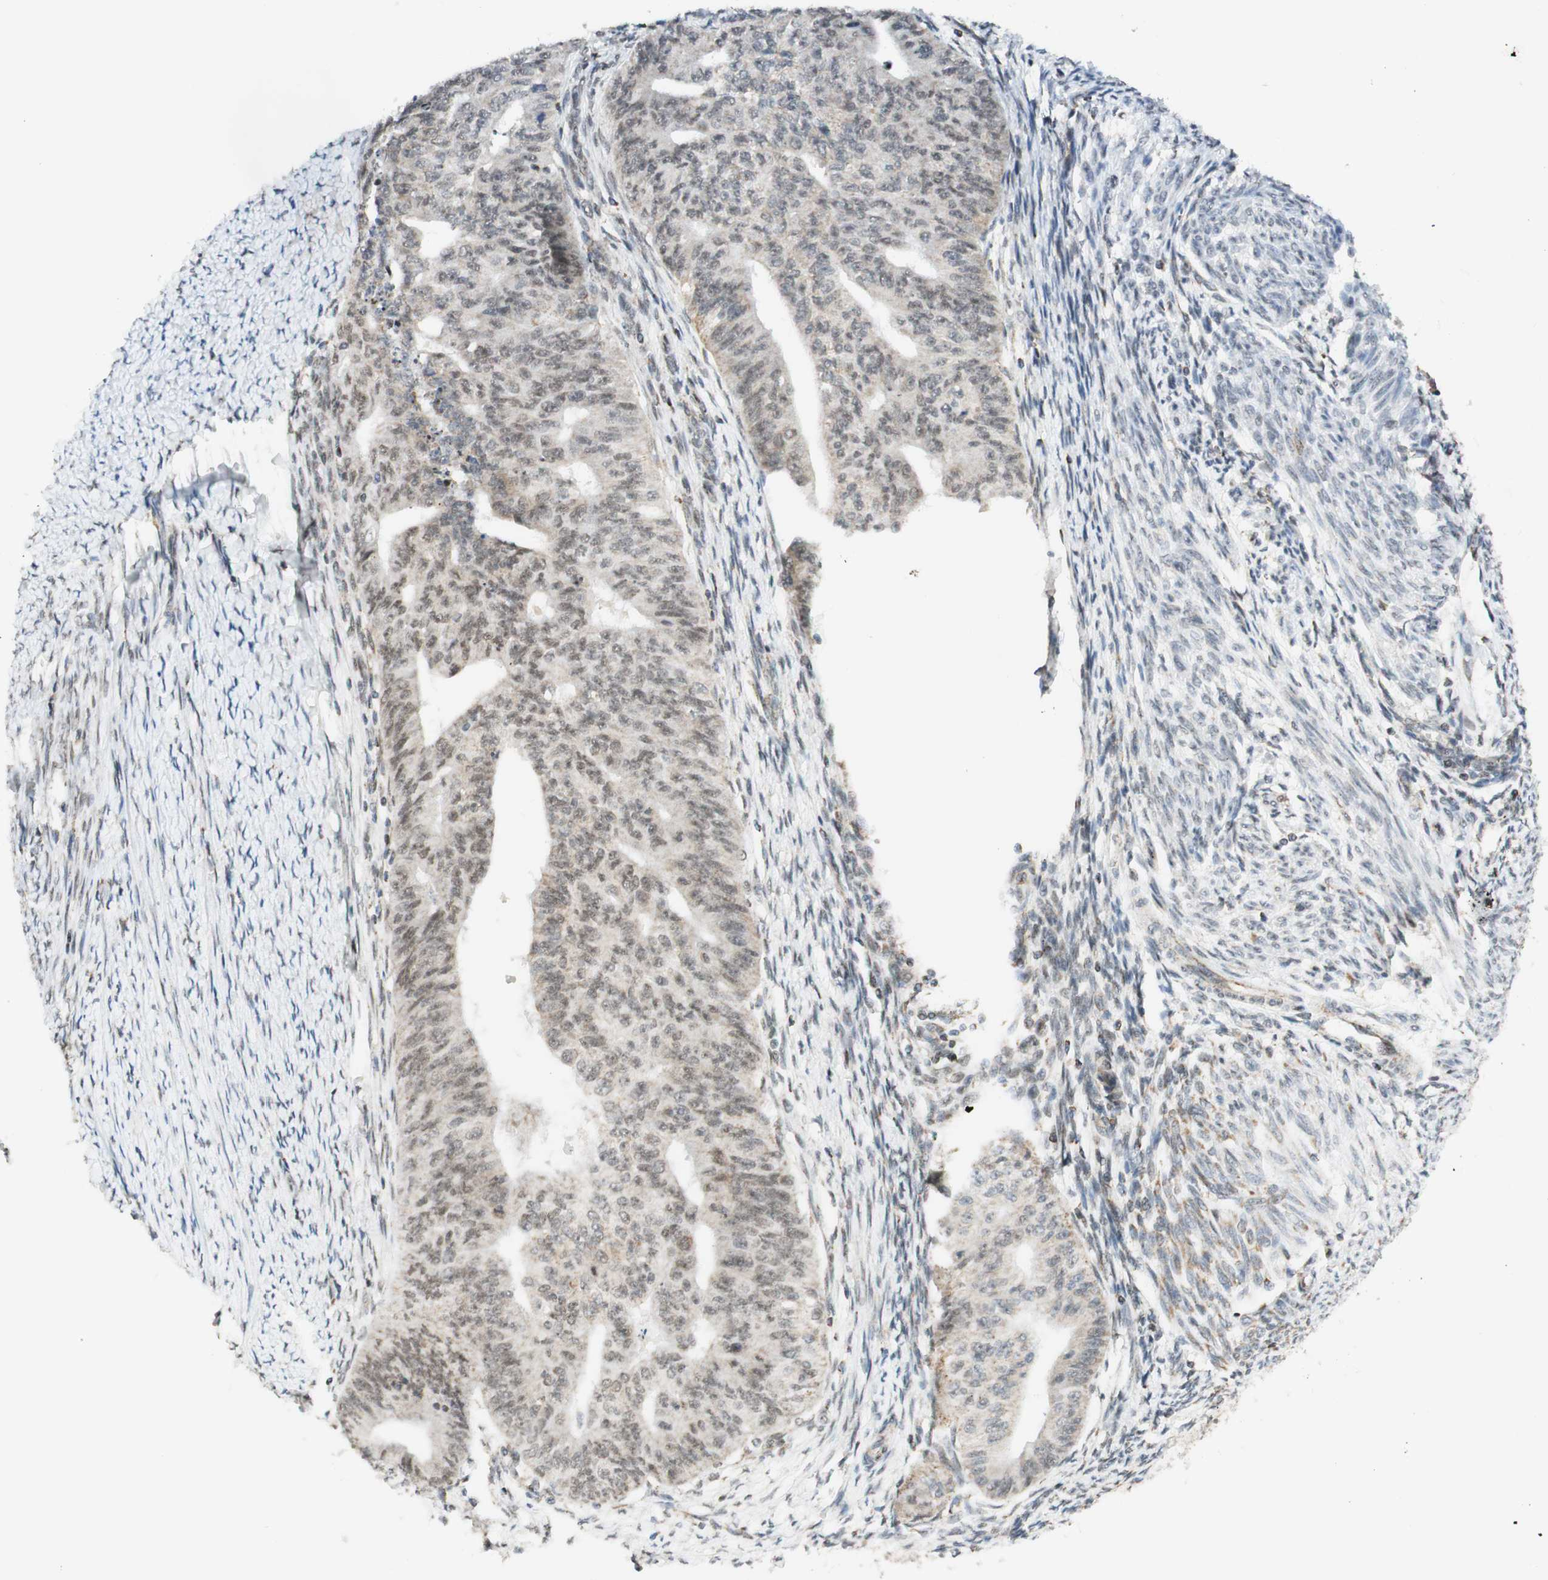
{"staining": {"intensity": "weak", "quantity": "25%-75%", "location": "cytoplasmic/membranous,nuclear"}, "tissue": "endometrial cancer", "cell_type": "Tumor cells", "image_type": "cancer", "snomed": [{"axis": "morphology", "description": "Adenocarcinoma, NOS"}, {"axis": "topography", "description": "Endometrium"}], "caption": "Immunohistochemistry (IHC) photomicrograph of neoplastic tissue: human endometrial adenocarcinoma stained using IHC exhibits low levels of weak protein expression localized specifically in the cytoplasmic/membranous and nuclear of tumor cells, appearing as a cytoplasmic/membranous and nuclear brown color.", "gene": "ZNF782", "patient": {"sex": "female", "age": 32}}